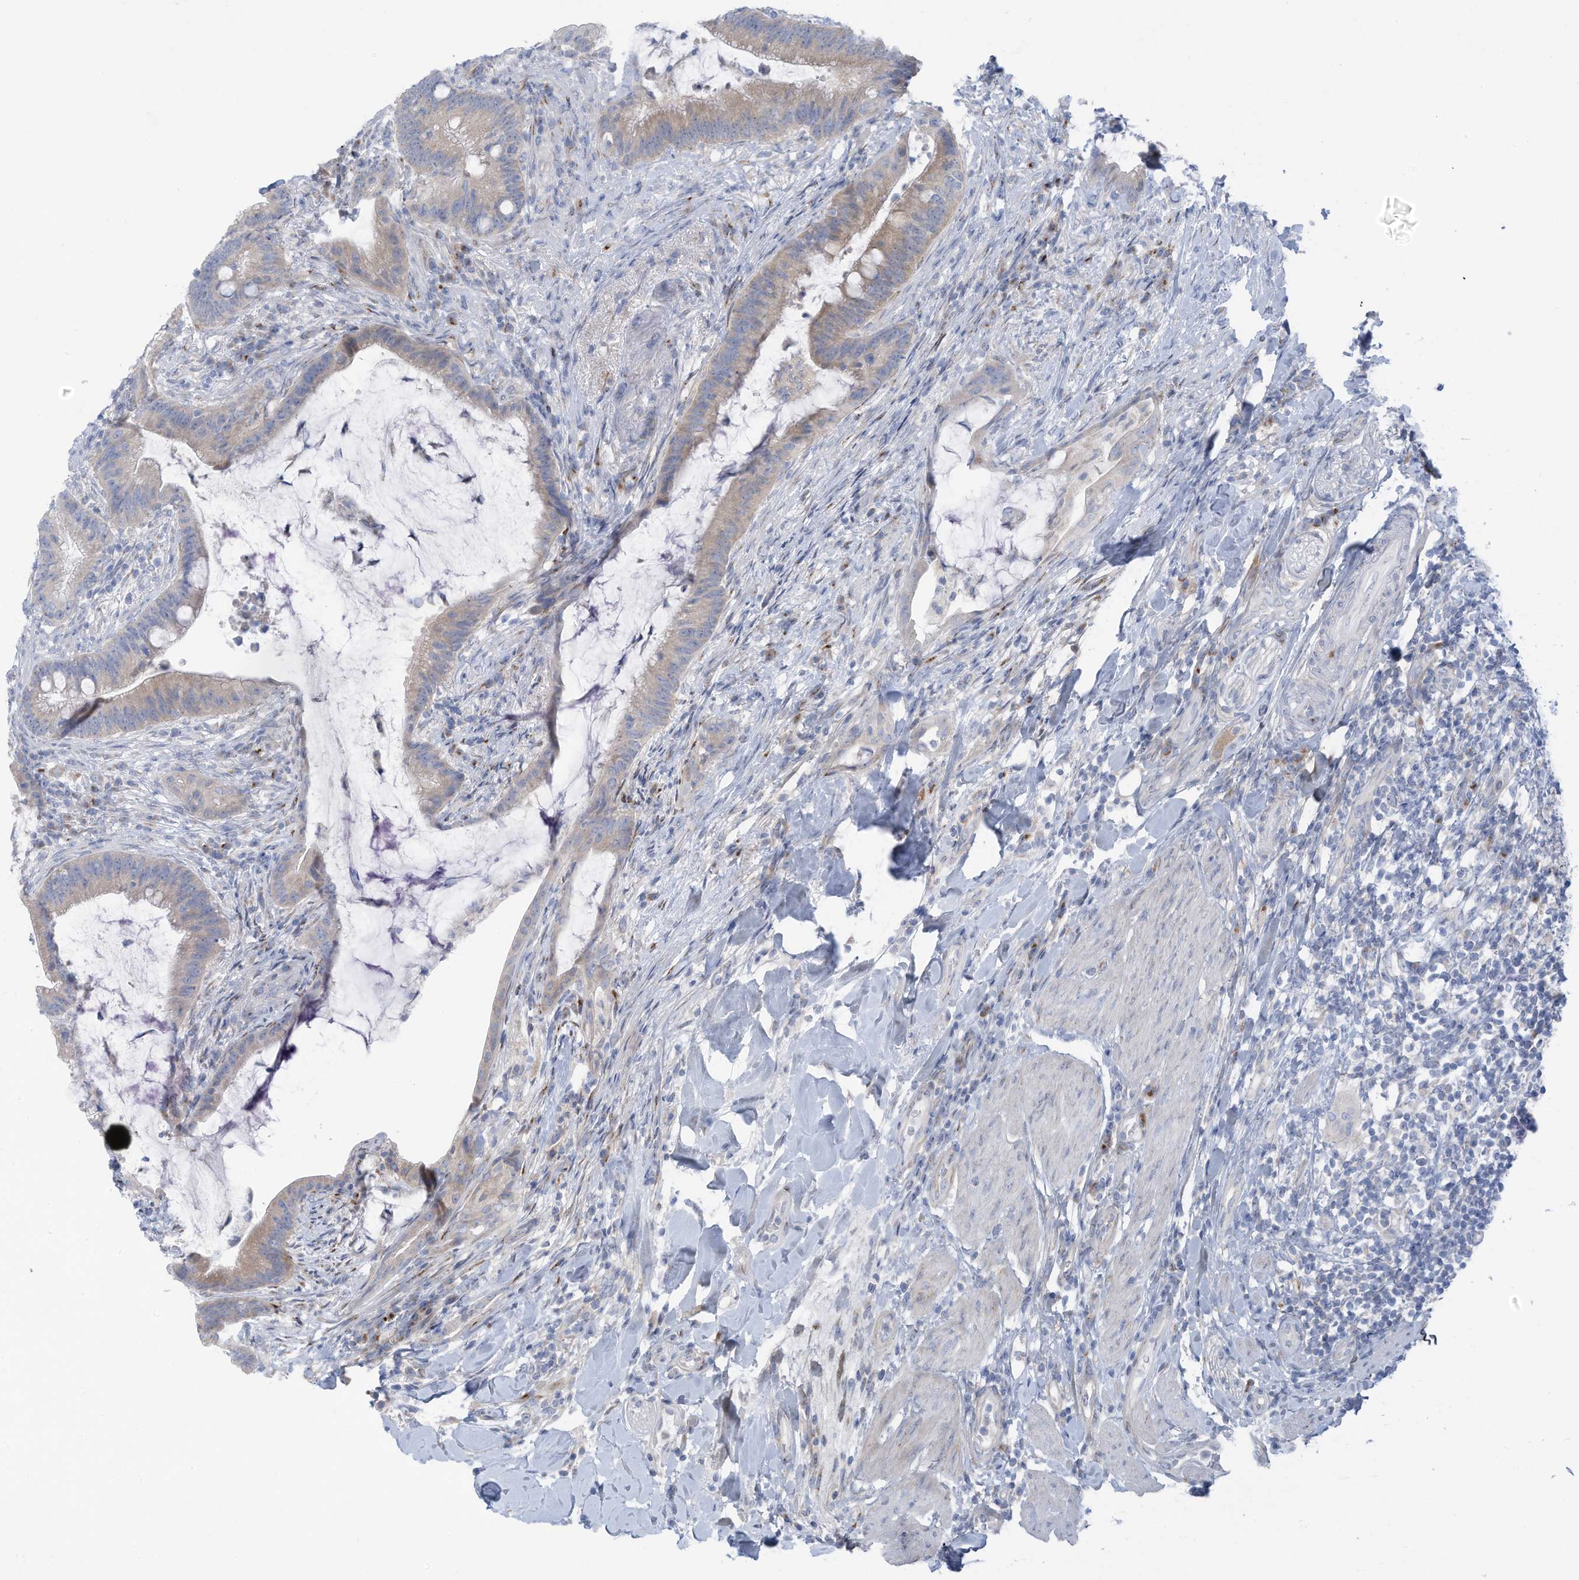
{"staining": {"intensity": "weak", "quantity": "25%-75%", "location": "cytoplasmic/membranous"}, "tissue": "colorectal cancer", "cell_type": "Tumor cells", "image_type": "cancer", "snomed": [{"axis": "morphology", "description": "Adenocarcinoma, NOS"}, {"axis": "topography", "description": "Colon"}], "caption": "IHC image of neoplastic tissue: colorectal cancer (adenocarcinoma) stained using immunohistochemistry (IHC) reveals low levels of weak protein expression localized specifically in the cytoplasmic/membranous of tumor cells, appearing as a cytoplasmic/membranous brown color.", "gene": "TRMT2B", "patient": {"sex": "female", "age": 66}}